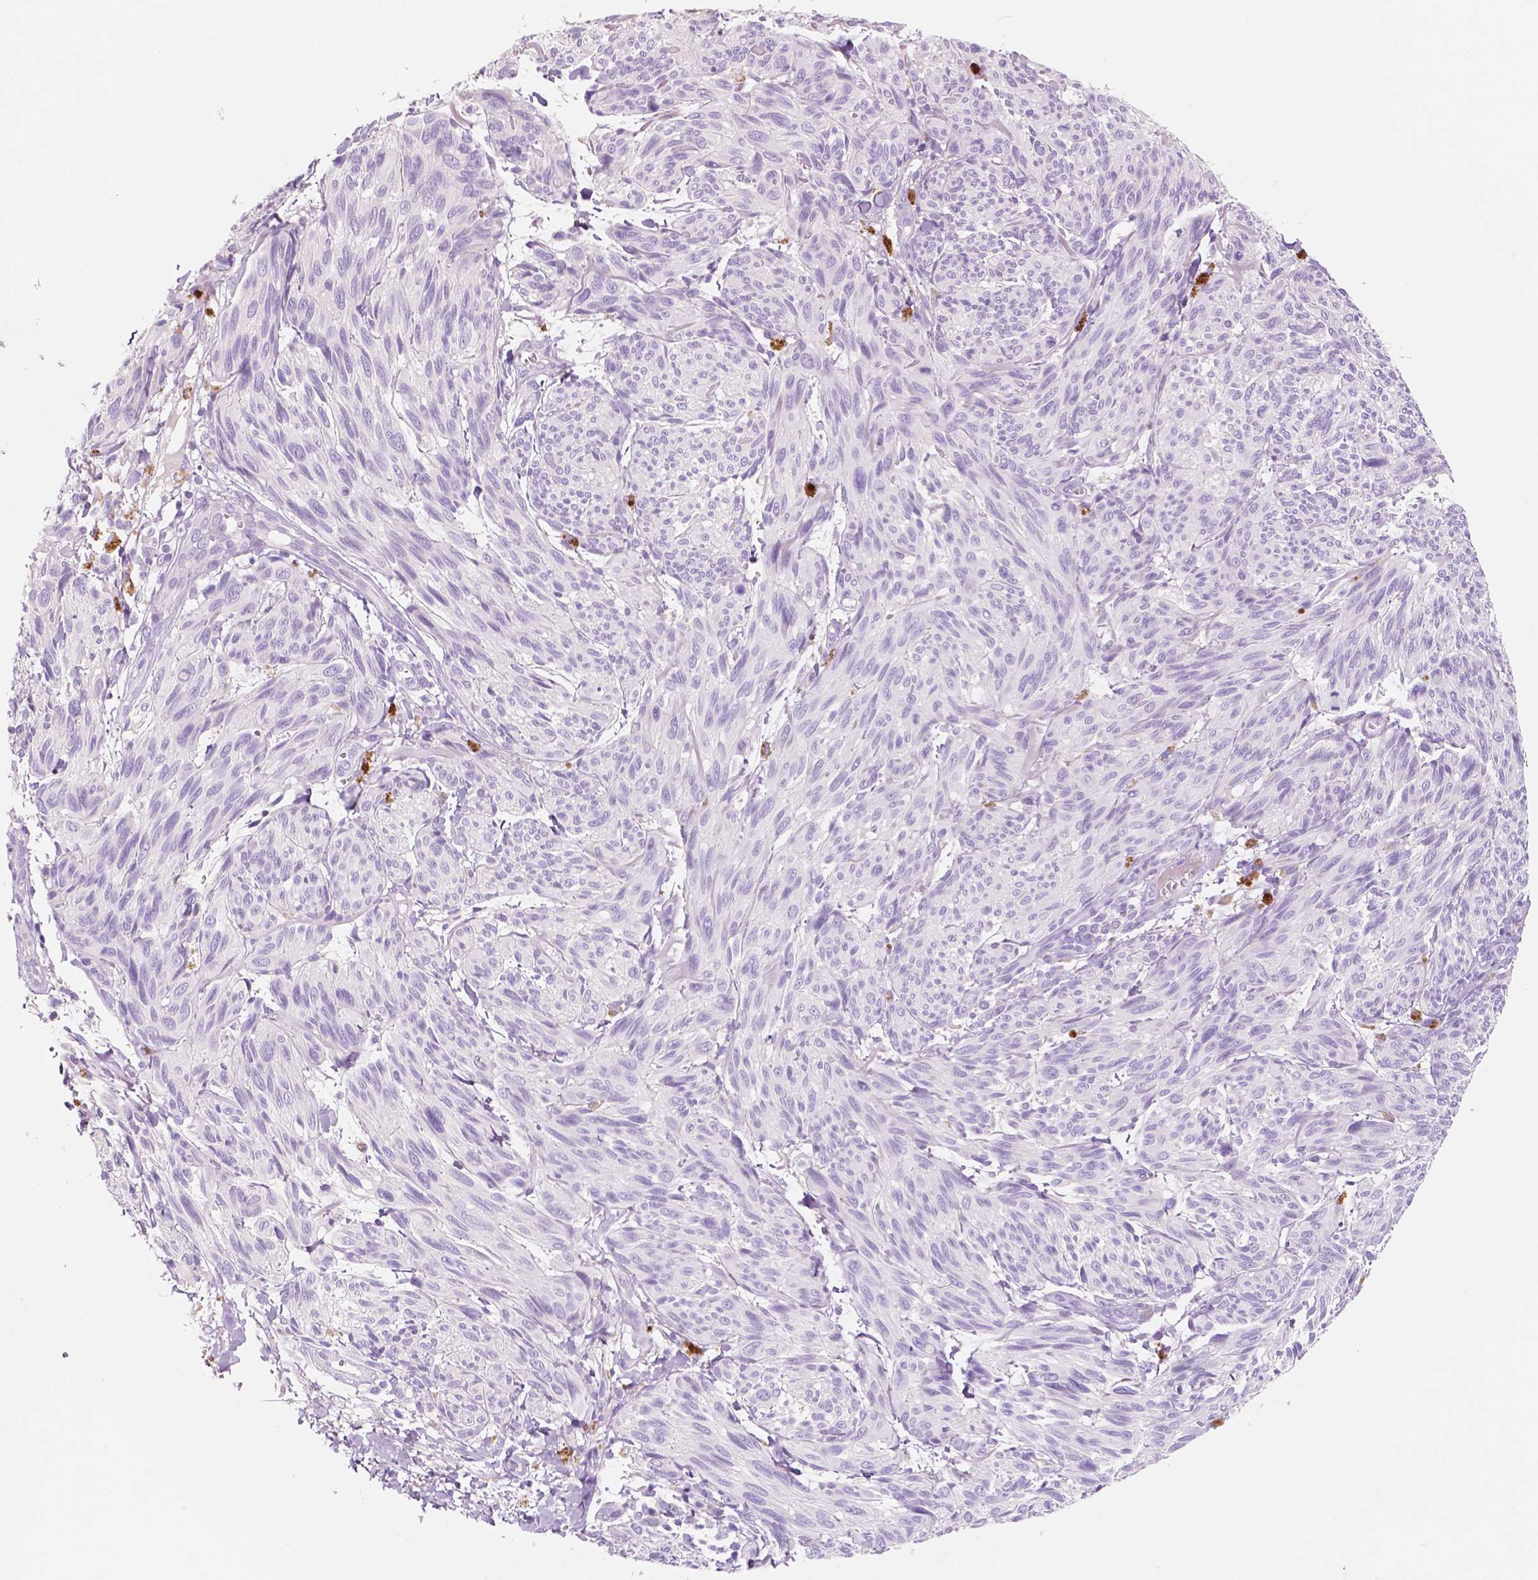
{"staining": {"intensity": "negative", "quantity": "none", "location": "none"}, "tissue": "melanoma", "cell_type": "Tumor cells", "image_type": "cancer", "snomed": [{"axis": "morphology", "description": "Malignant melanoma, NOS"}, {"axis": "topography", "description": "Skin"}], "caption": "Image shows no protein staining in tumor cells of melanoma tissue. (DAB (3,3'-diaminobenzidine) immunohistochemistry (IHC) with hematoxylin counter stain).", "gene": "CUZD1", "patient": {"sex": "male", "age": 79}}